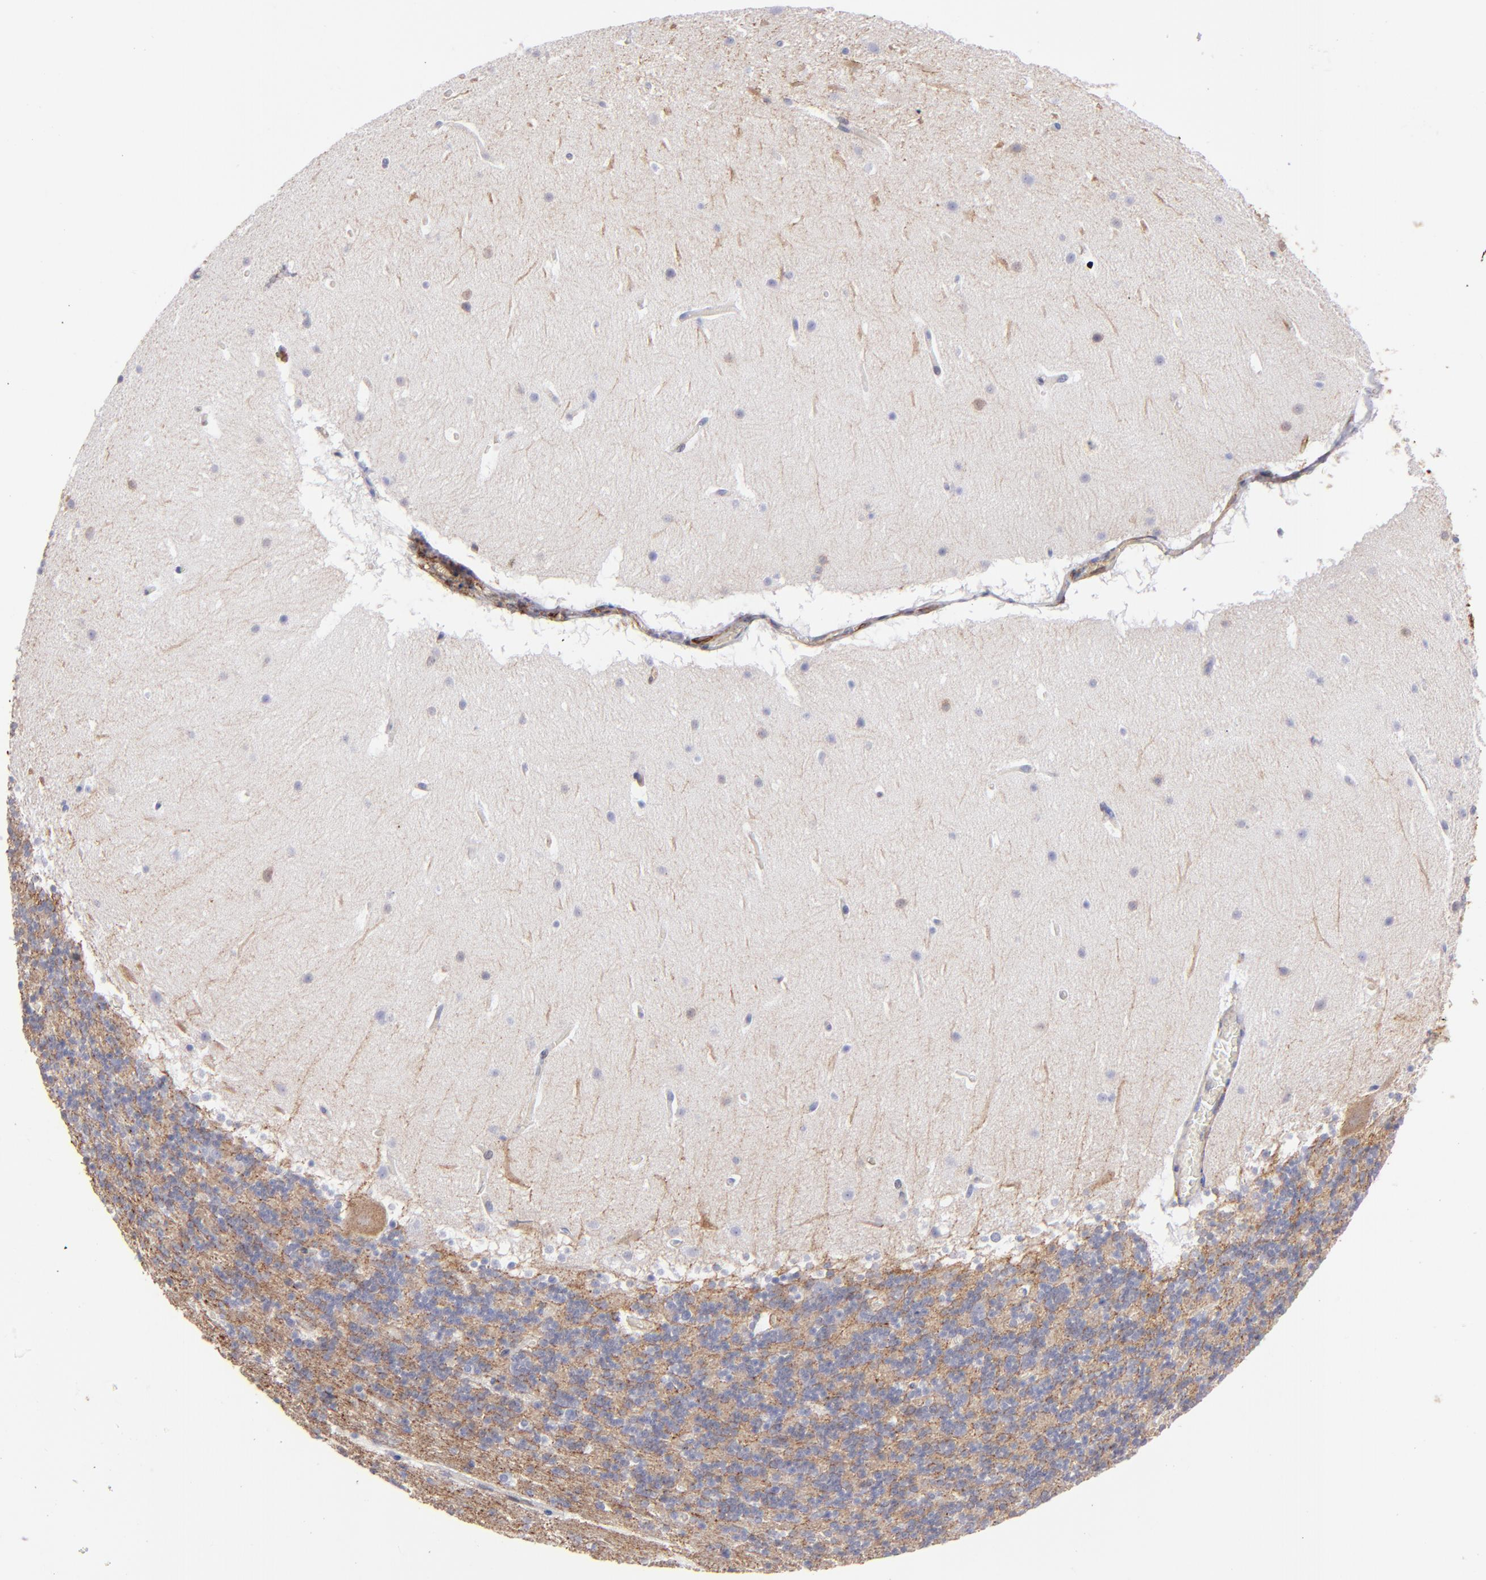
{"staining": {"intensity": "moderate", "quantity": "25%-75%", "location": "cytoplasmic/membranous"}, "tissue": "cerebellum", "cell_type": "Cells in granular layer", "image_type": "normal", "snomed": [{"axis": "morphology", "description": "Normal tissue, NOS"}, {"axis": "topography", "description": "Cerebellum"}], "caption": "Immunohistochemical staining of normal human cerebellum displays moderate cytoplasmic/membranous protein expression in about 25%-75% of cells in granular layer.", "gene": "AHNAK2", "patient": {"sex": "male", "age": 45}}